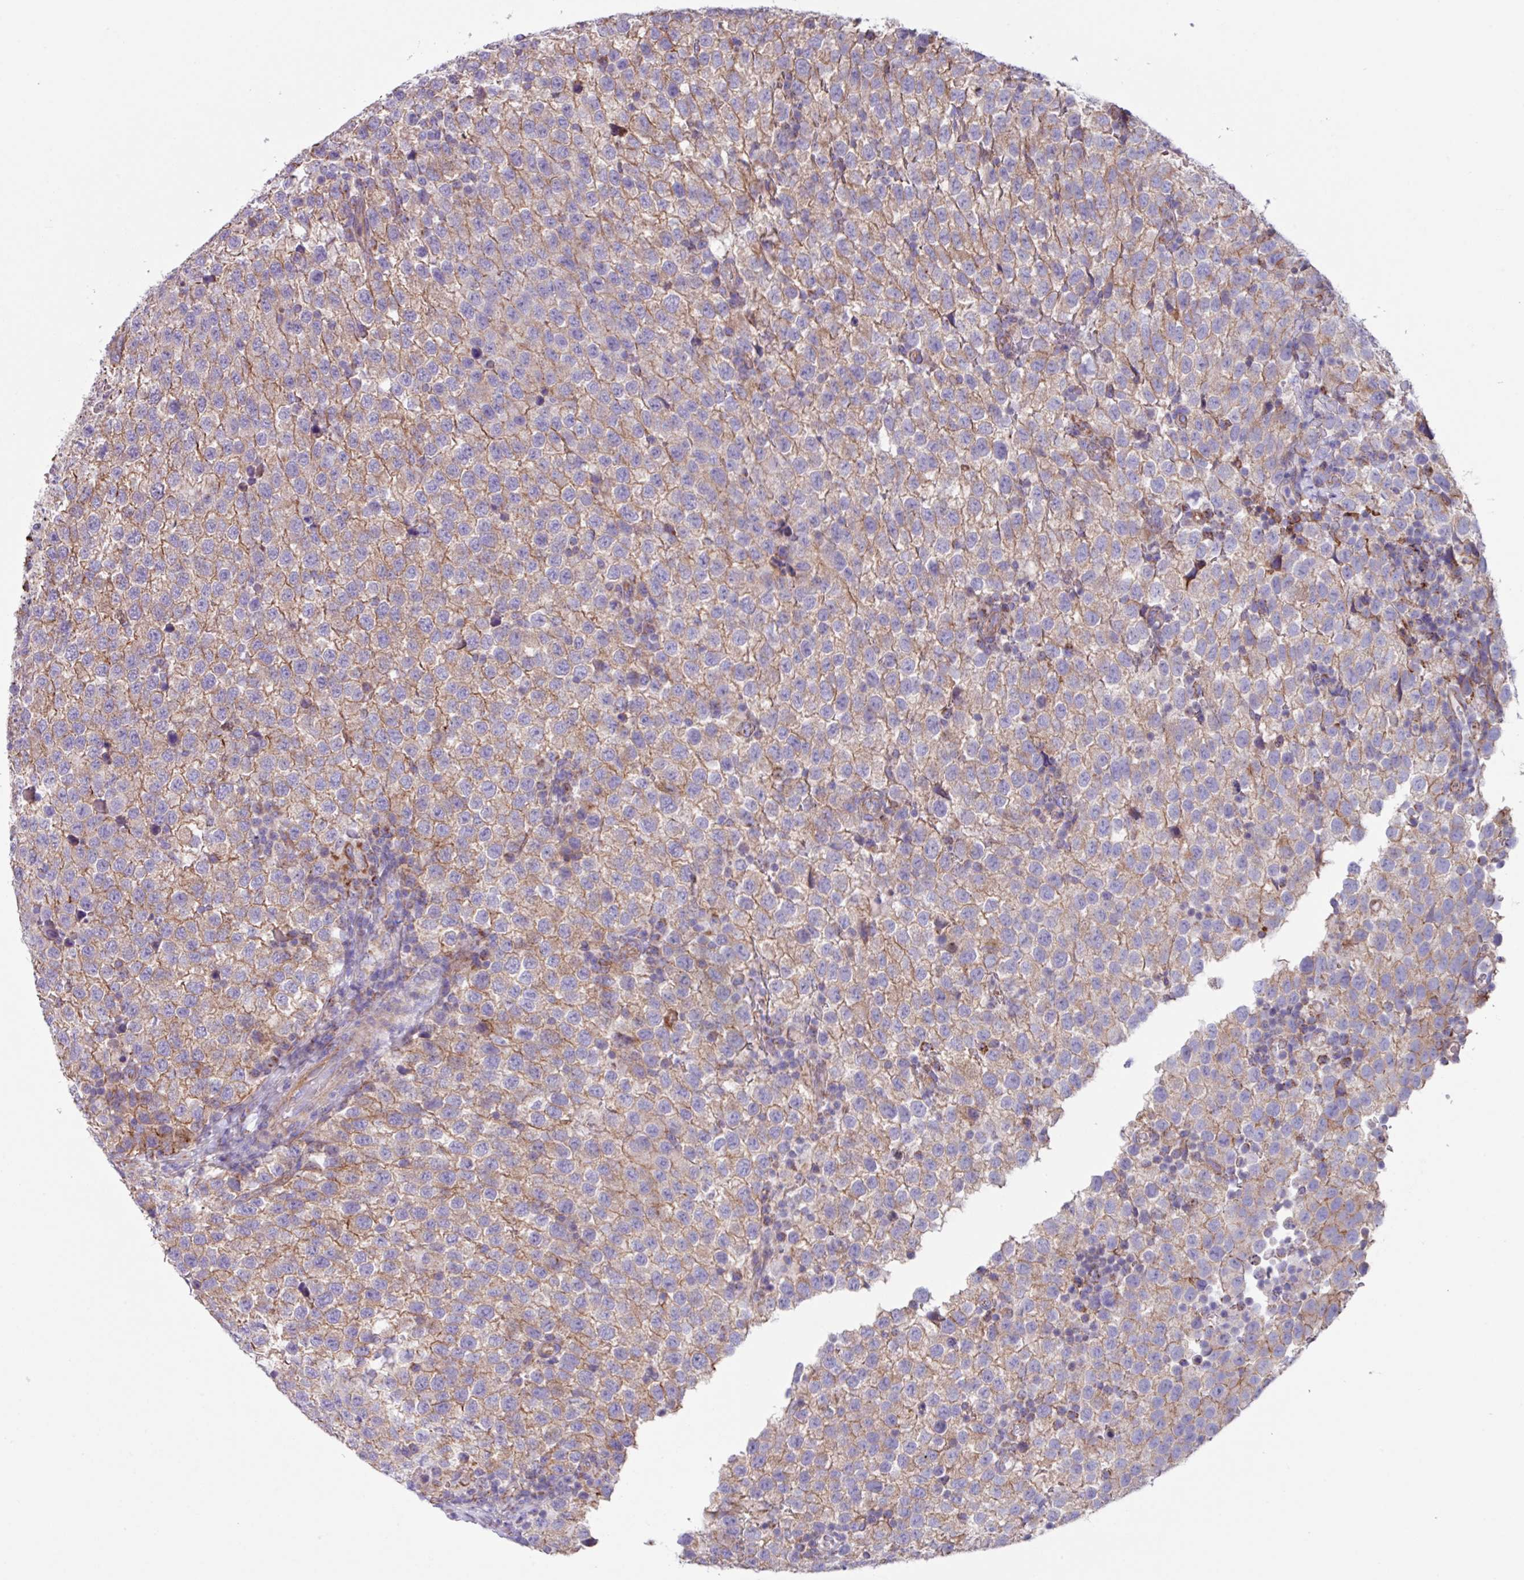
{"staining": {"intensity": "moderate", "quantity": ">75%", "location": "cytoplasmic/membranous"}, "tissue": "testis cancer", "cell_type": "Tumor cells", "image_type": "cancer", "snomed": [{"axis": "morphology", "description": "Seminoma, NOS"}, {"axis": "topography", "description": "Testis"}], "caption": "IHC image of neoplastic tissue: testis cancer stained using immunohistochemistry (IHC) exhibits medium levels of moderate protein expression localized specifically in the cytoplasmic/membranous of tumor cells, appearing as a cytoplasmic/membranous brown color.", "gene": "OTULIN", "patient": {"sex": "male", "age": 34}}